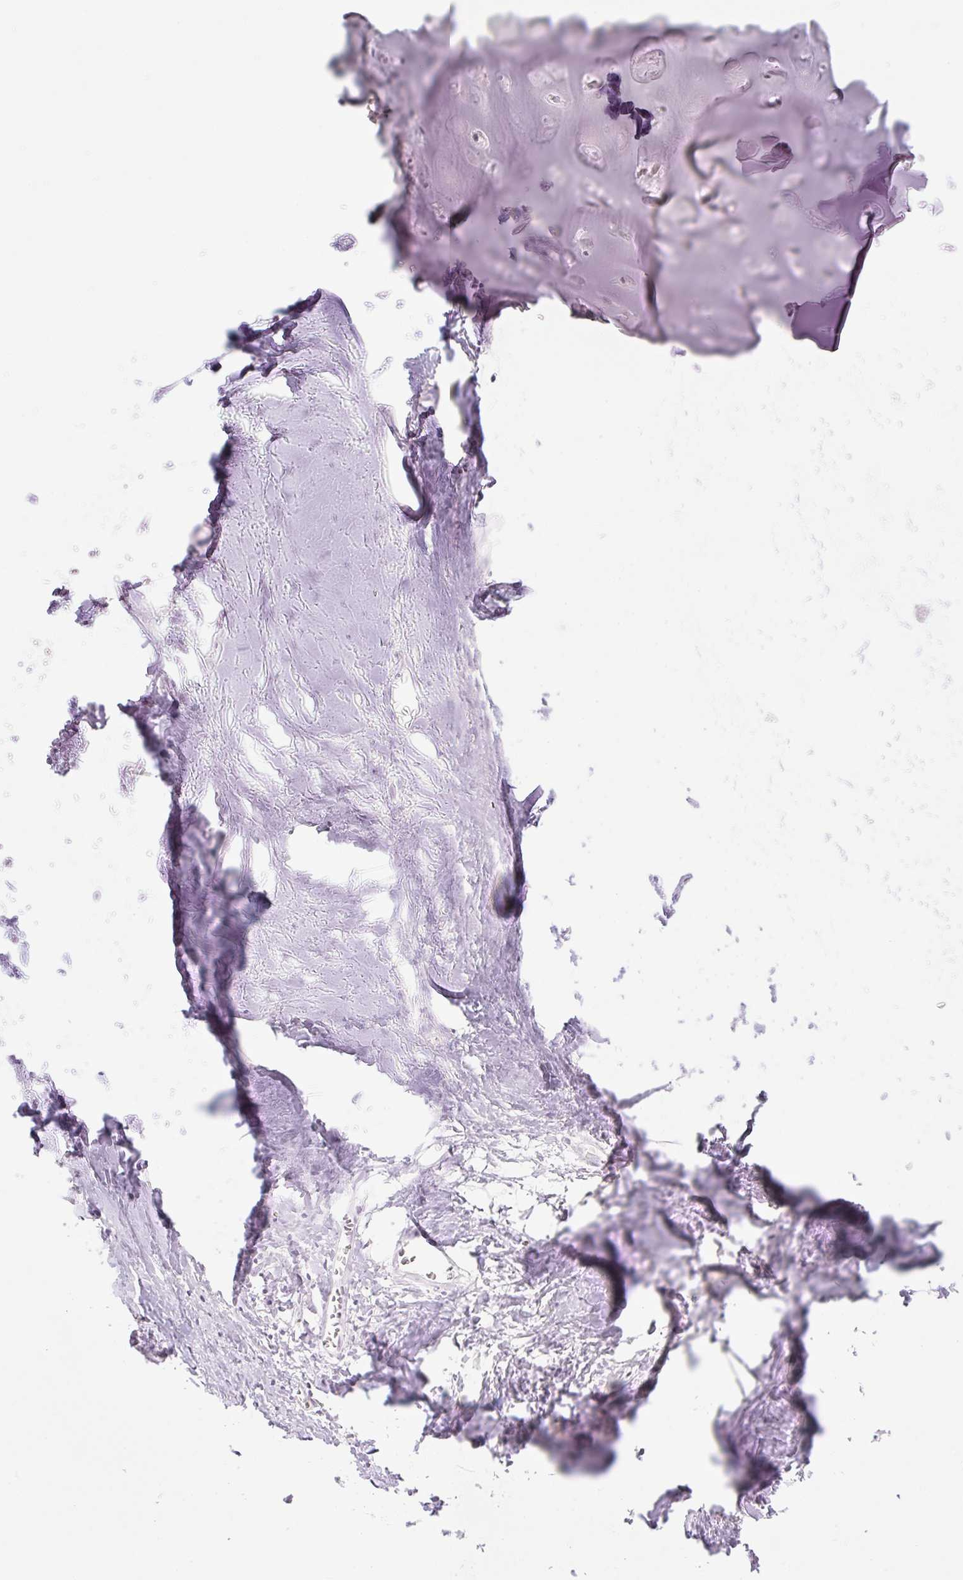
{"staining": {"intensity": "negative", "quantity": "none", "location": "none"}, "tissue": "soft tissue", "cell_type": "Chondrocytes", "image_type": "normal", "snomed": [{"axis": "morphology", "description": "Normal tissue, NOS"}, {"axis": "topography", "description": "Cartilage tissue"}], "caption": "IHC of normal human soft tissue displays no staining in chondrocytes.", "gene": "RPL18A", "patient": {"sex": "male", "age": 57}}